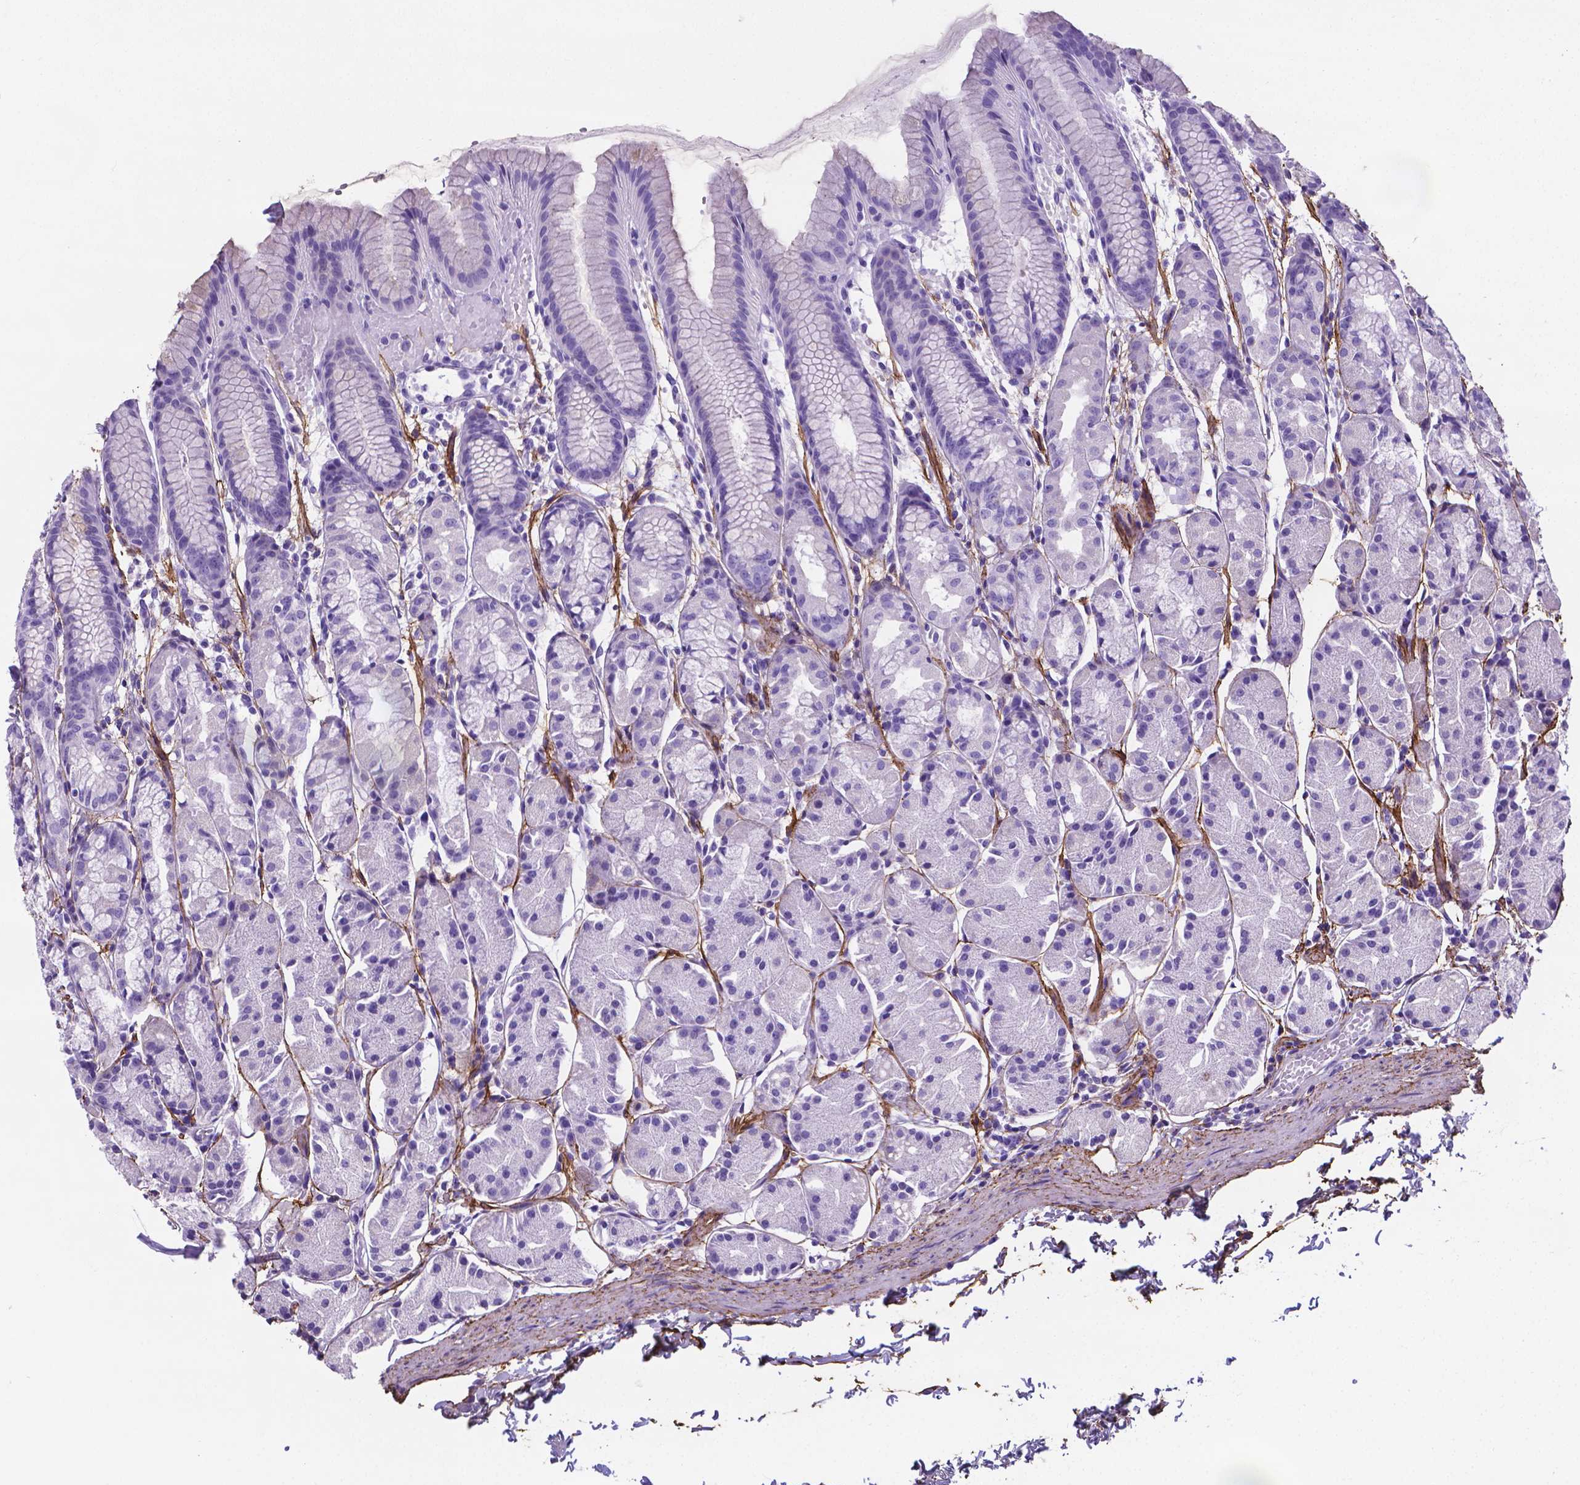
{"staining": {"intensity": "negative", "quantity": "none", "location": "none"}, "tissue": "stomach", "cell_type": "Glandular cells", "image_type": "normal", "snomed": [{"axis": "morphology", "description": "Normal tissue, NOS"}, {"axis": "topography", "description": "Stomach, upper"}], "caption": "DAB (3,3'-diaminobenzidine) immunohistochemical staining of normal human stomach displays no significant positivity in glandular cells.", "gene": "MFAP2", "patient": {"sex": "male", "age": 47}}